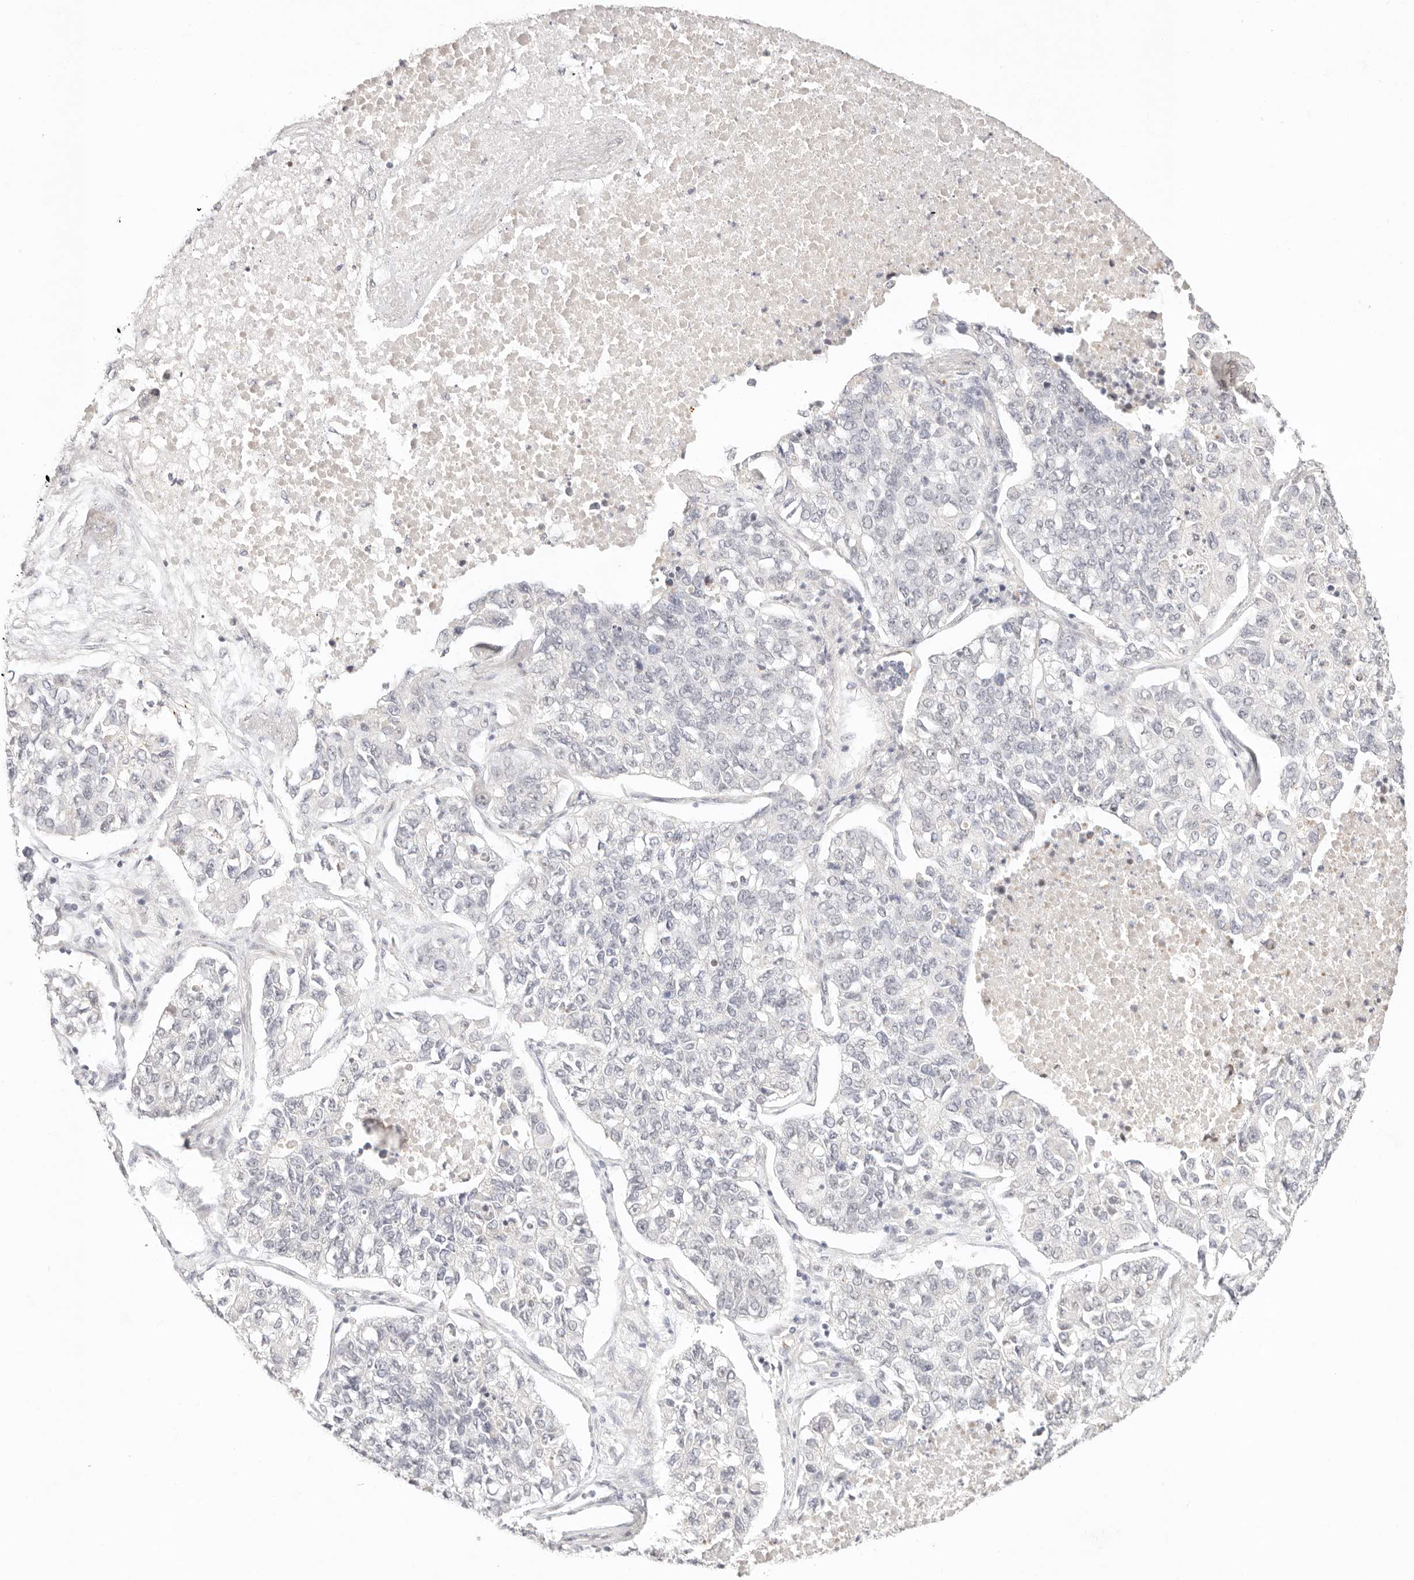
{"staining": {"intensity": "negative", "quantity": "none", "location": "none"}, "tissue": "lung cancer", "cell_type": "Tumor cells", "image_type": "cancer", "snomed": [{"axis": "morphology", "description": "Adenocarcinoma, NOS"}, {"axis": "topography", "description": "Lung"}], "caption": "There is no significant expression in tumor cells of lung cancer. (IHC, brightfield microscopy, high magnification).", "gene": "GPR156", "patient": {"sex": "male", "age": 49}}